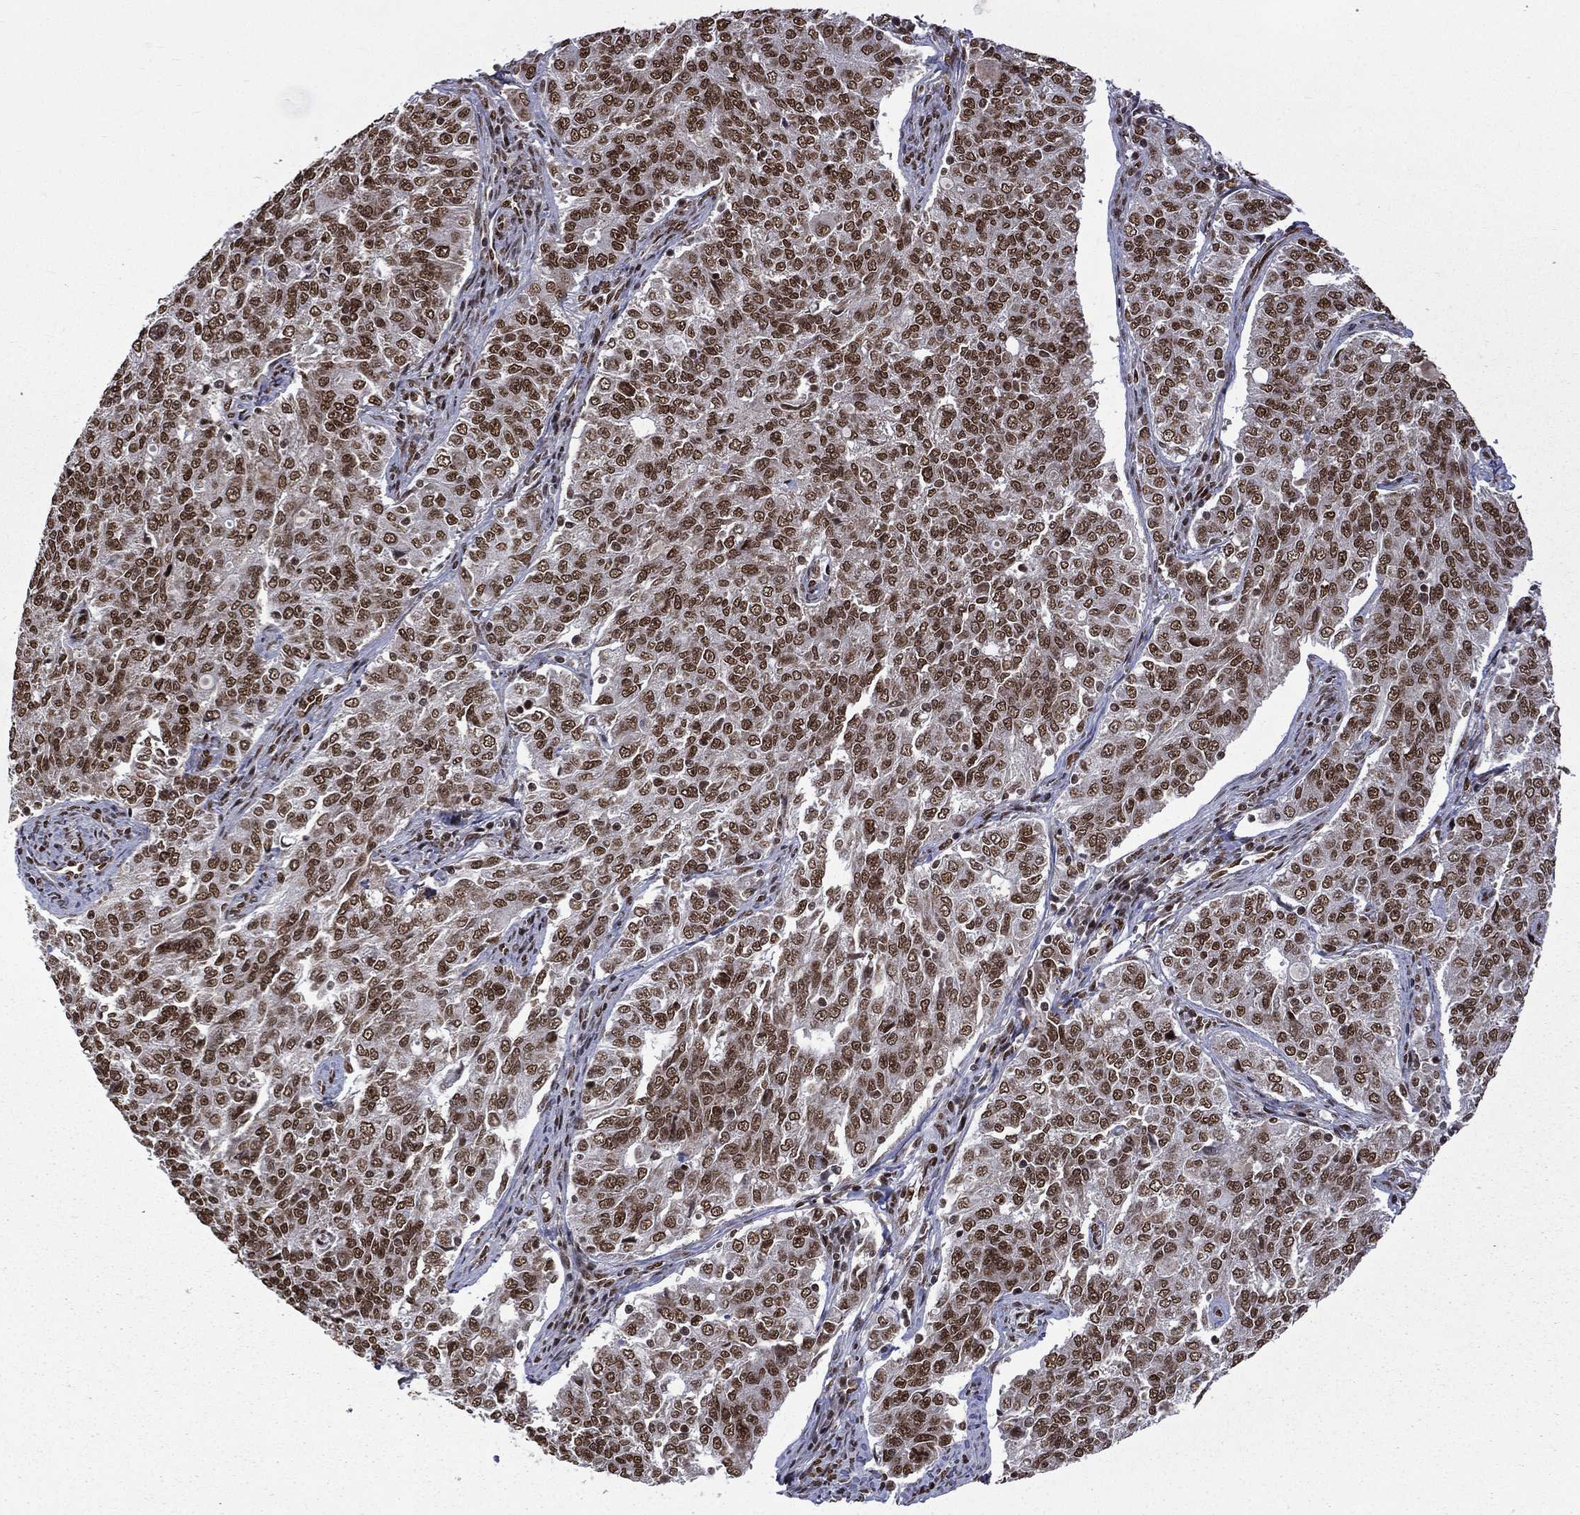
{"staining": {"intensity": "strong", "quantity": ">75%", "location": "nuclear"}, "tissue": "endometrial cancer", "cell_type": "Tumor cells", "image_type": "cancer", "snomed": [{"axis": "morphology", "description": "Adenocarcinoma, NOS"}, {"axis": "topography", "description": "Endometrium"}], "caption": "Adenocarcinoma (endometrial) tissue shows strong nuclear expression in about >75% of tumor cells", "gene": "C5orf24", "patient": {"sex": "female", "age": 43}}